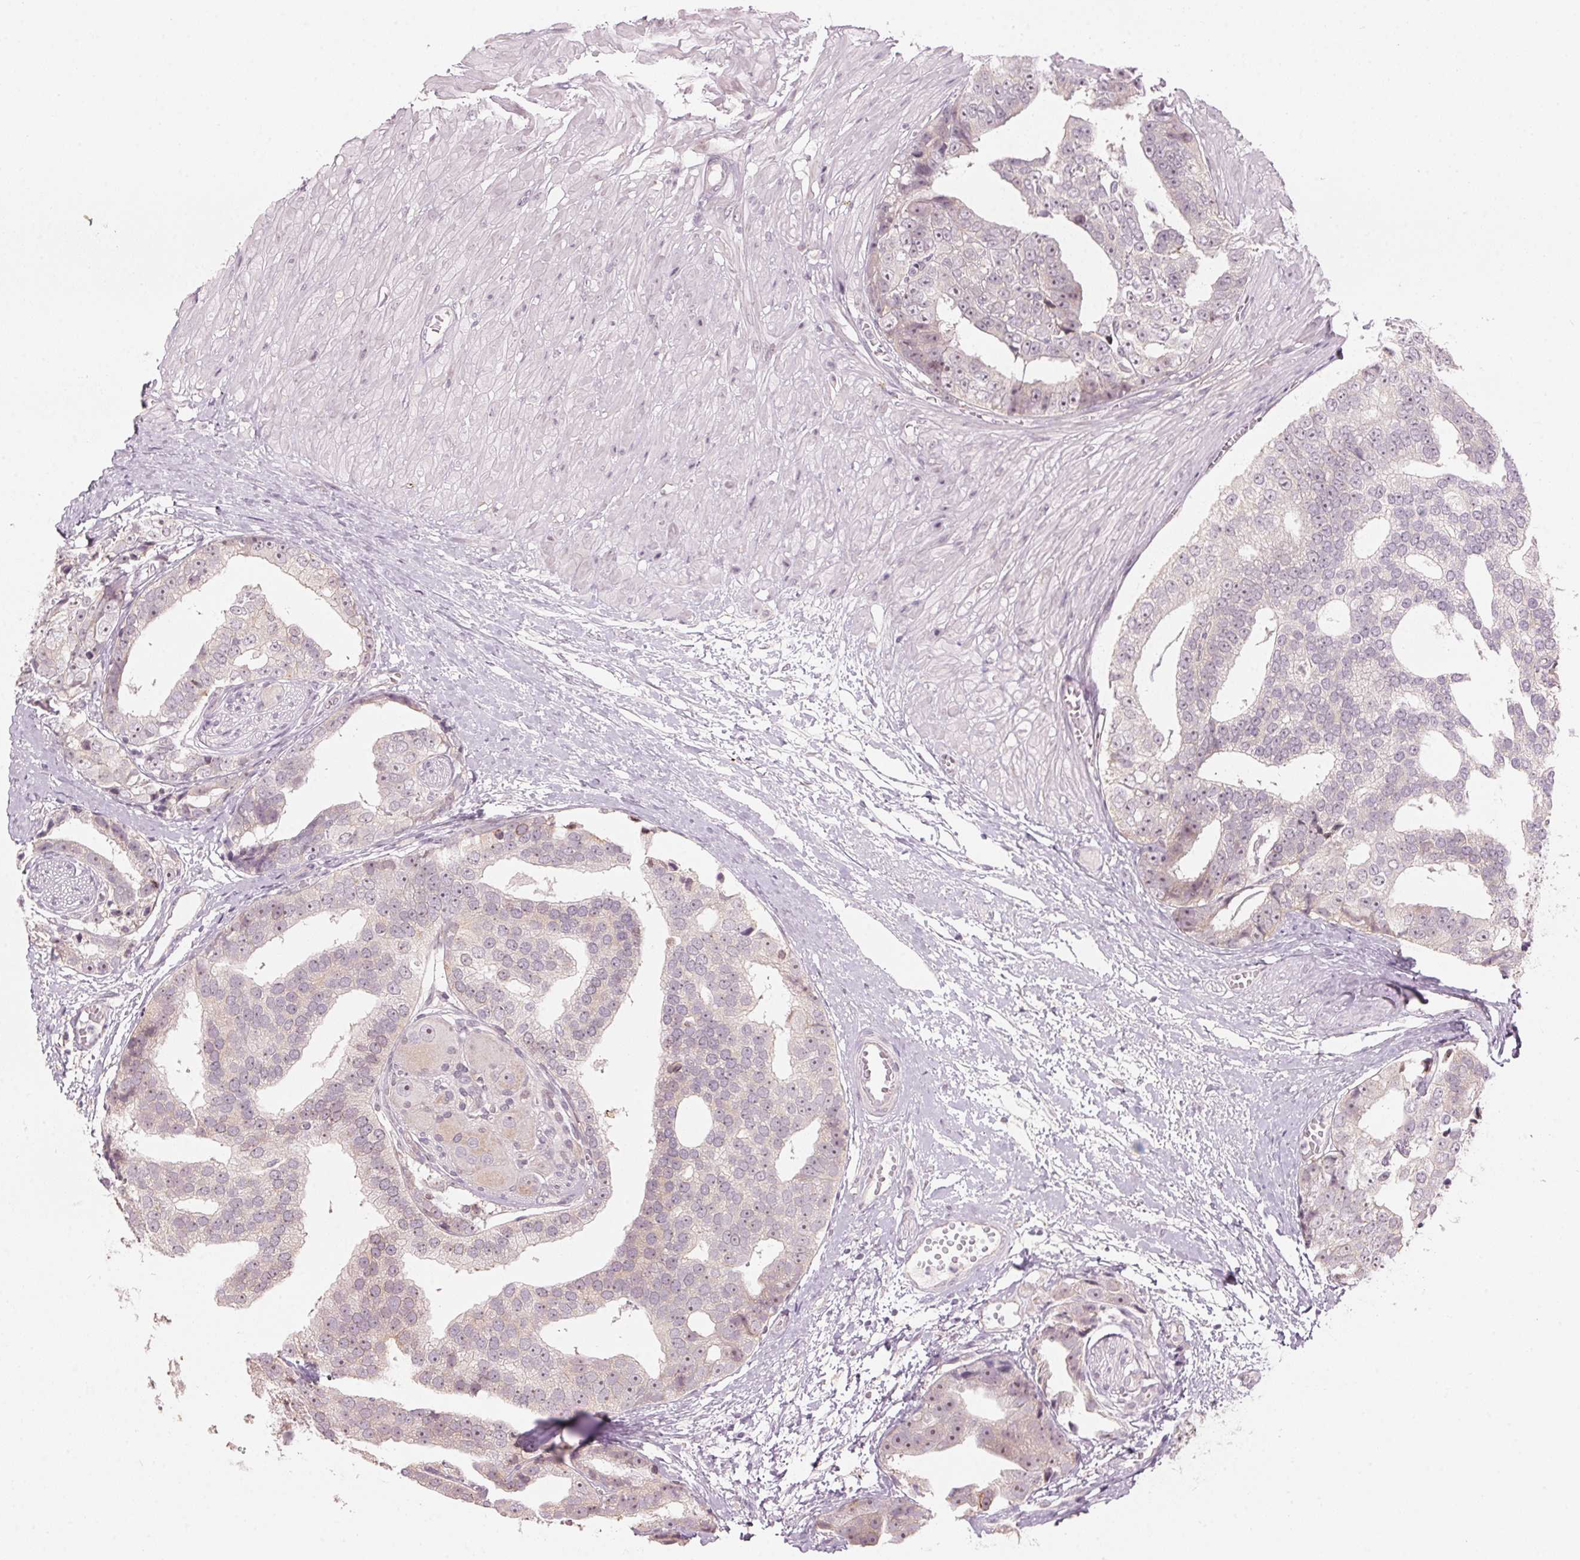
{"staining": {"intensity": "negative", "quantity": "none", "location": "none"}, "tissue": "prostate cancer", "cell_type": "Tumor cells", "image_type": "cancer", "snomed": [{"axis": "morphology", "description": "Adenocarcinoma, High grade"}, {"axis": "topography", "description": "Prostate"}], "caption": "Tumor cells are negative for brown protein staining in prostate cancer.", "gene": "TMED6", "patient": {"sex": "male", "age": 71}}